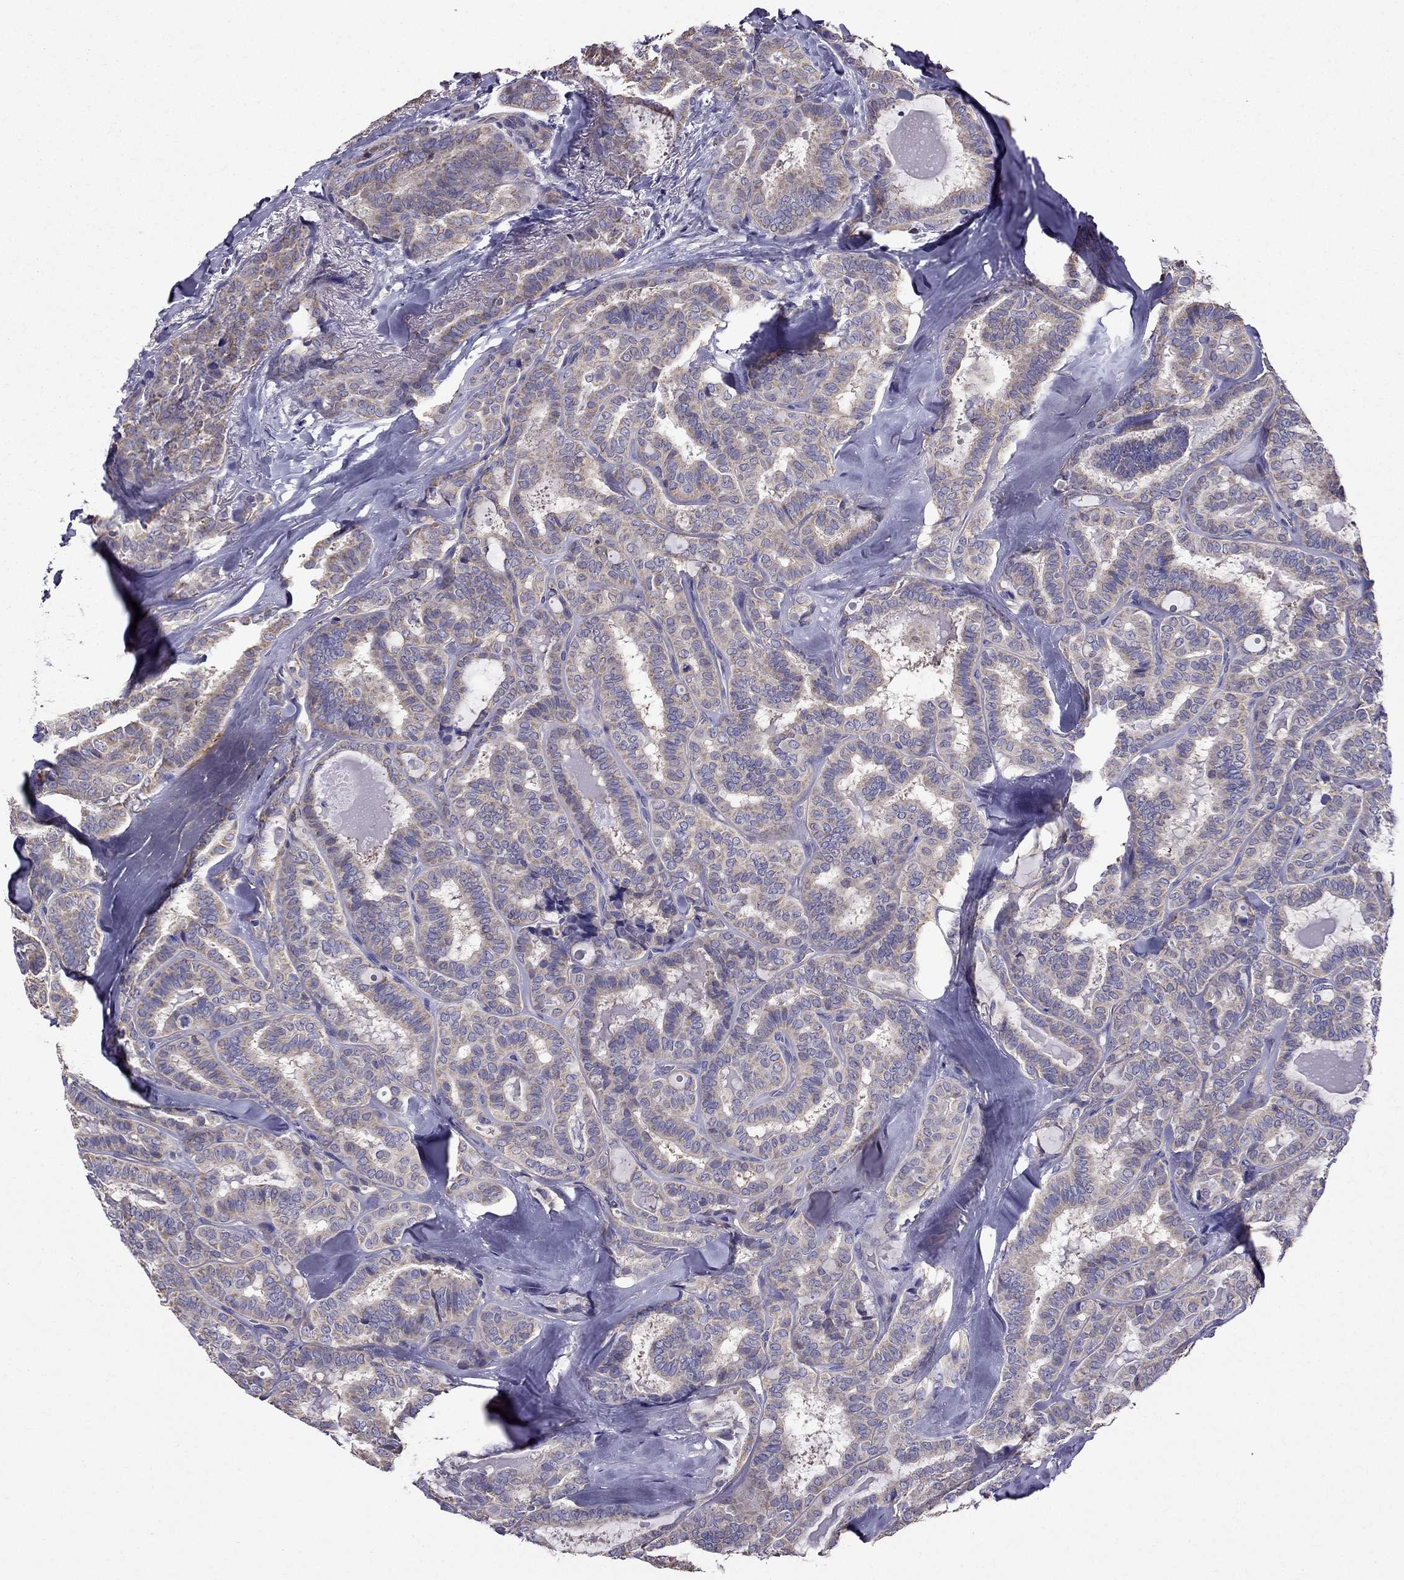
{"staining": {"intensity": "weak", "quantity": "25%-75%", "location": "cytoplasmic/membranous"}, "tissue": "thyroid cancer", "cell_type": "Tumor cells", "image_type": "cancer", "snomed": [{"axis": "morphology", "description": "Papillary adenocarcinoma, NOS"}, {"axis": "topography", "description": "Thyroid gland"}], "caption": "A high-resolution image shows IHC staining of thyroid cancer, which displays weak cytoplasmic/membranous staining in approximately 25%-75% of tumor cells.", "gene": "AAK1", "patient": {"sex": "female", "age": 39}}